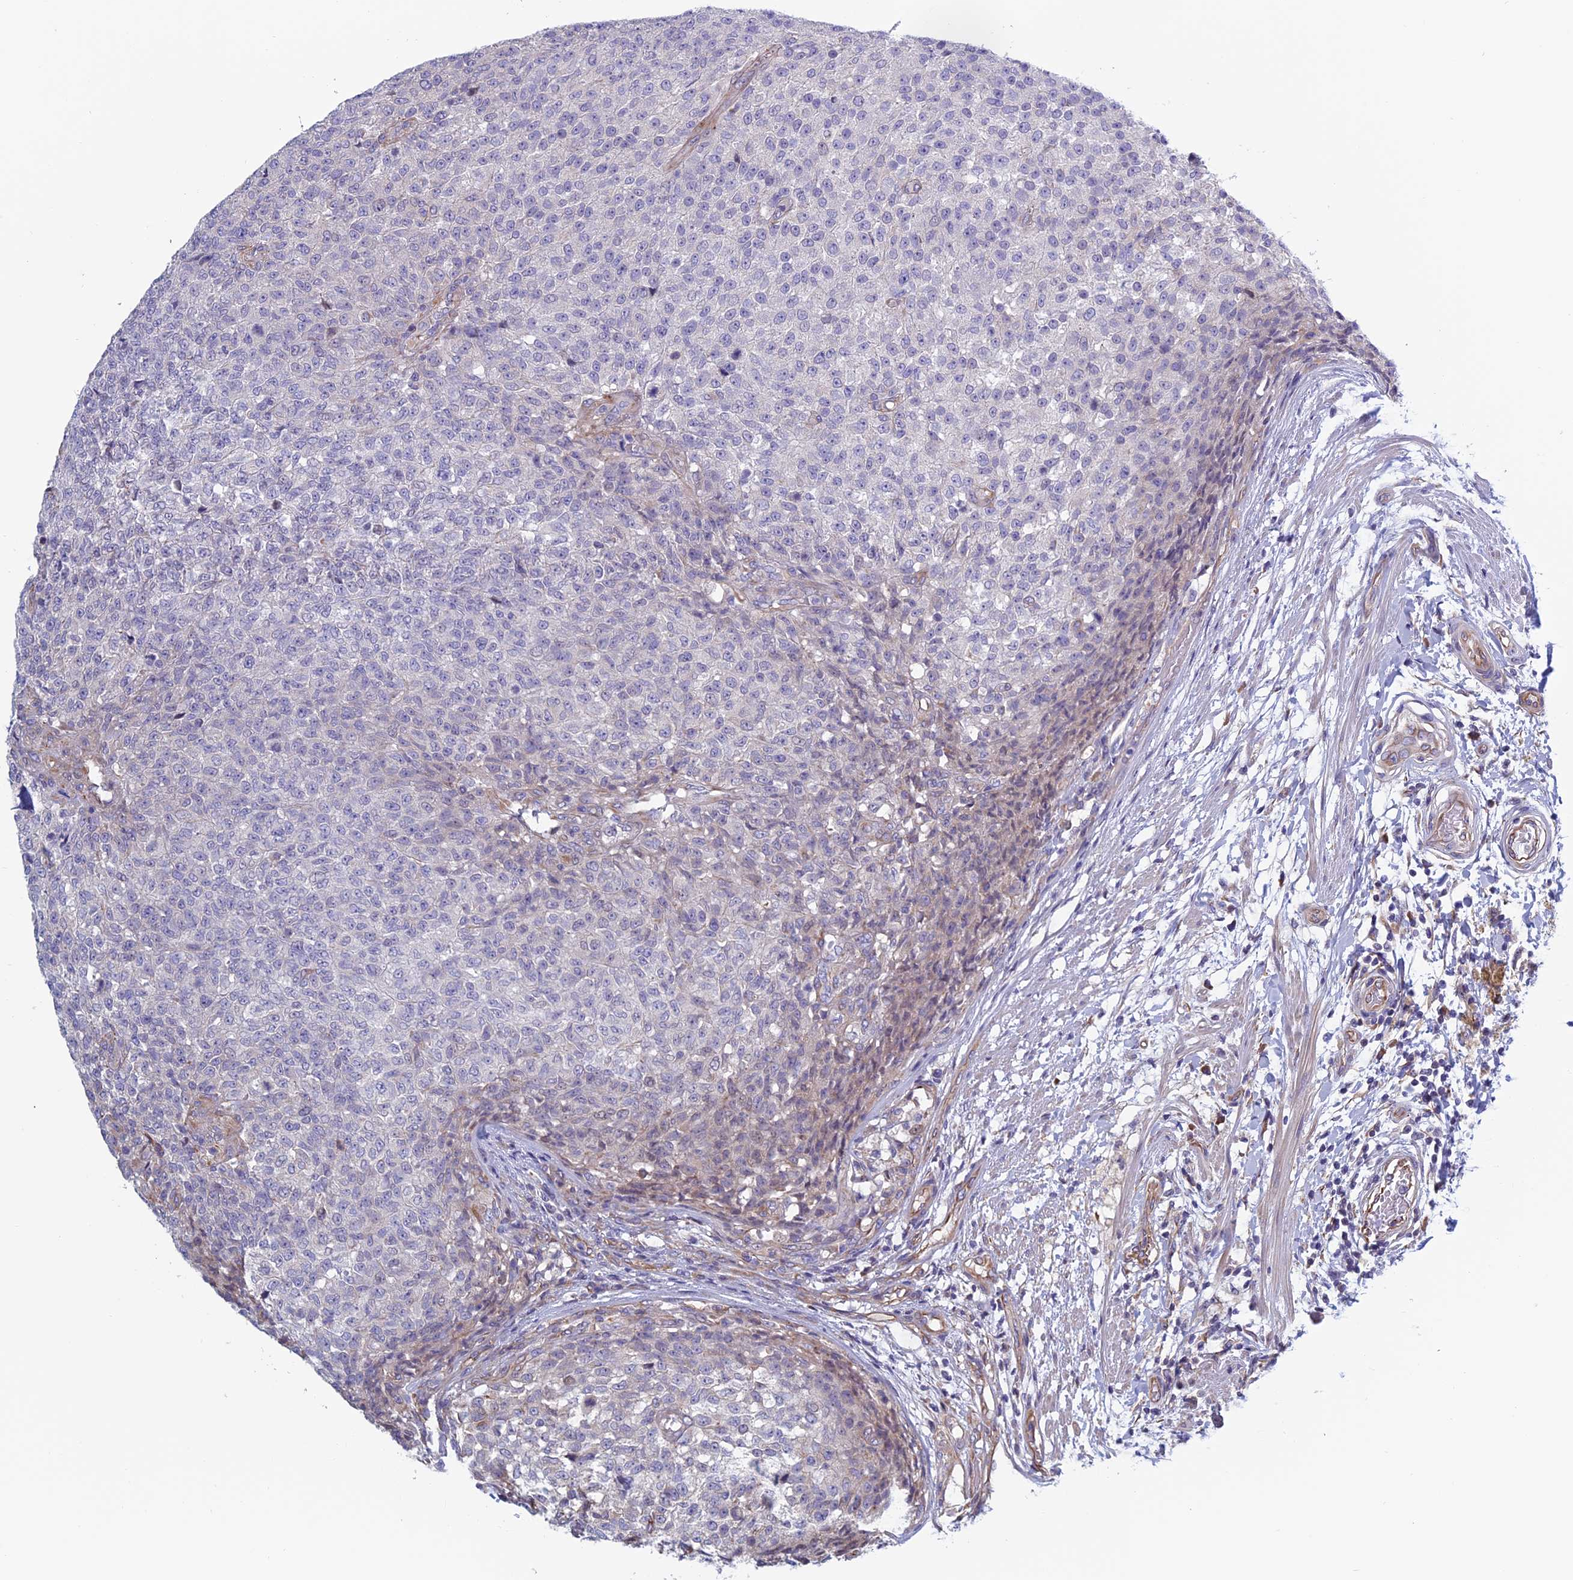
{"staining": {"intensity": "negative", "quantity": "none", "location": "none"}, "tissue": "testis cancer", "cell_type": "Tumor cells", "image_type": "cancer", "snomed": [{"axis": "morphology", "description": "Seminoma, NOS"}, {"axis": "topography", "description": "Testis"}], "caption": "A histopathology image of human seminoma (testis) is negative for staining in tumor cells.", "gene": "BCL2L10", "patient": {"sex": "male", "age": 59}}